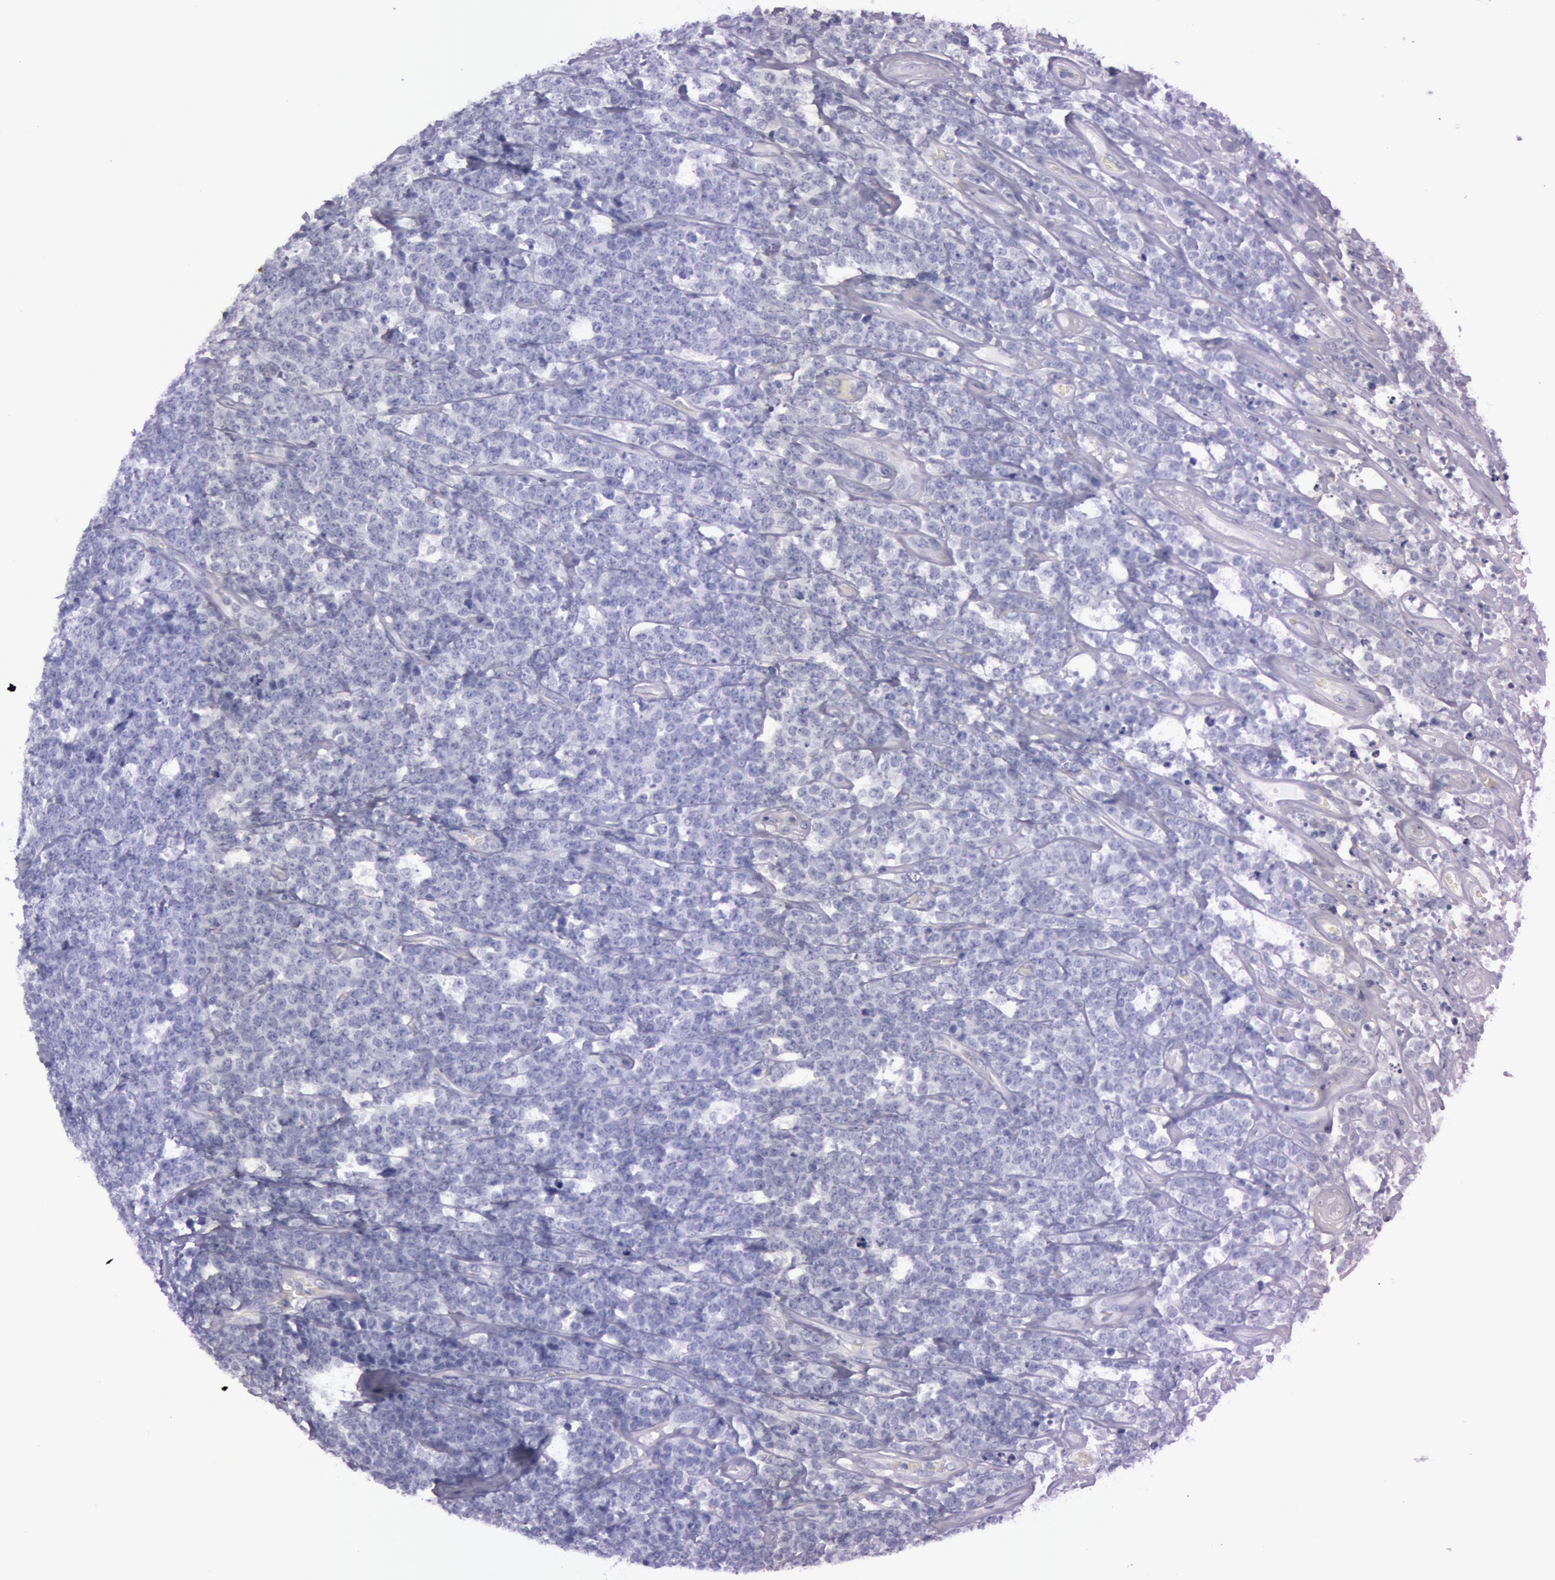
{"staining": {"intensity": "negative", "quantity": "none", "location": "none"}, "tissue": "lymphoma", "cell_type": "Tumor cells", "image_type": "cancer", "snomed": [{"axis": "morphology", "description": "Malignant lymphoma, non-Hodgkin's type, High grade"}, {"axis": "topography", "description": "Small intestine"}, {"axis": "topography", "description": "Colon"}], "caption": "Immunohistochemistry micrograph of neoplastic tissue: lymphoma stained with DAB demonstrates no significant protein positivity in tumor cells.", "gene": "S100A7", "patient": {"sex": "male", "age": 8}}